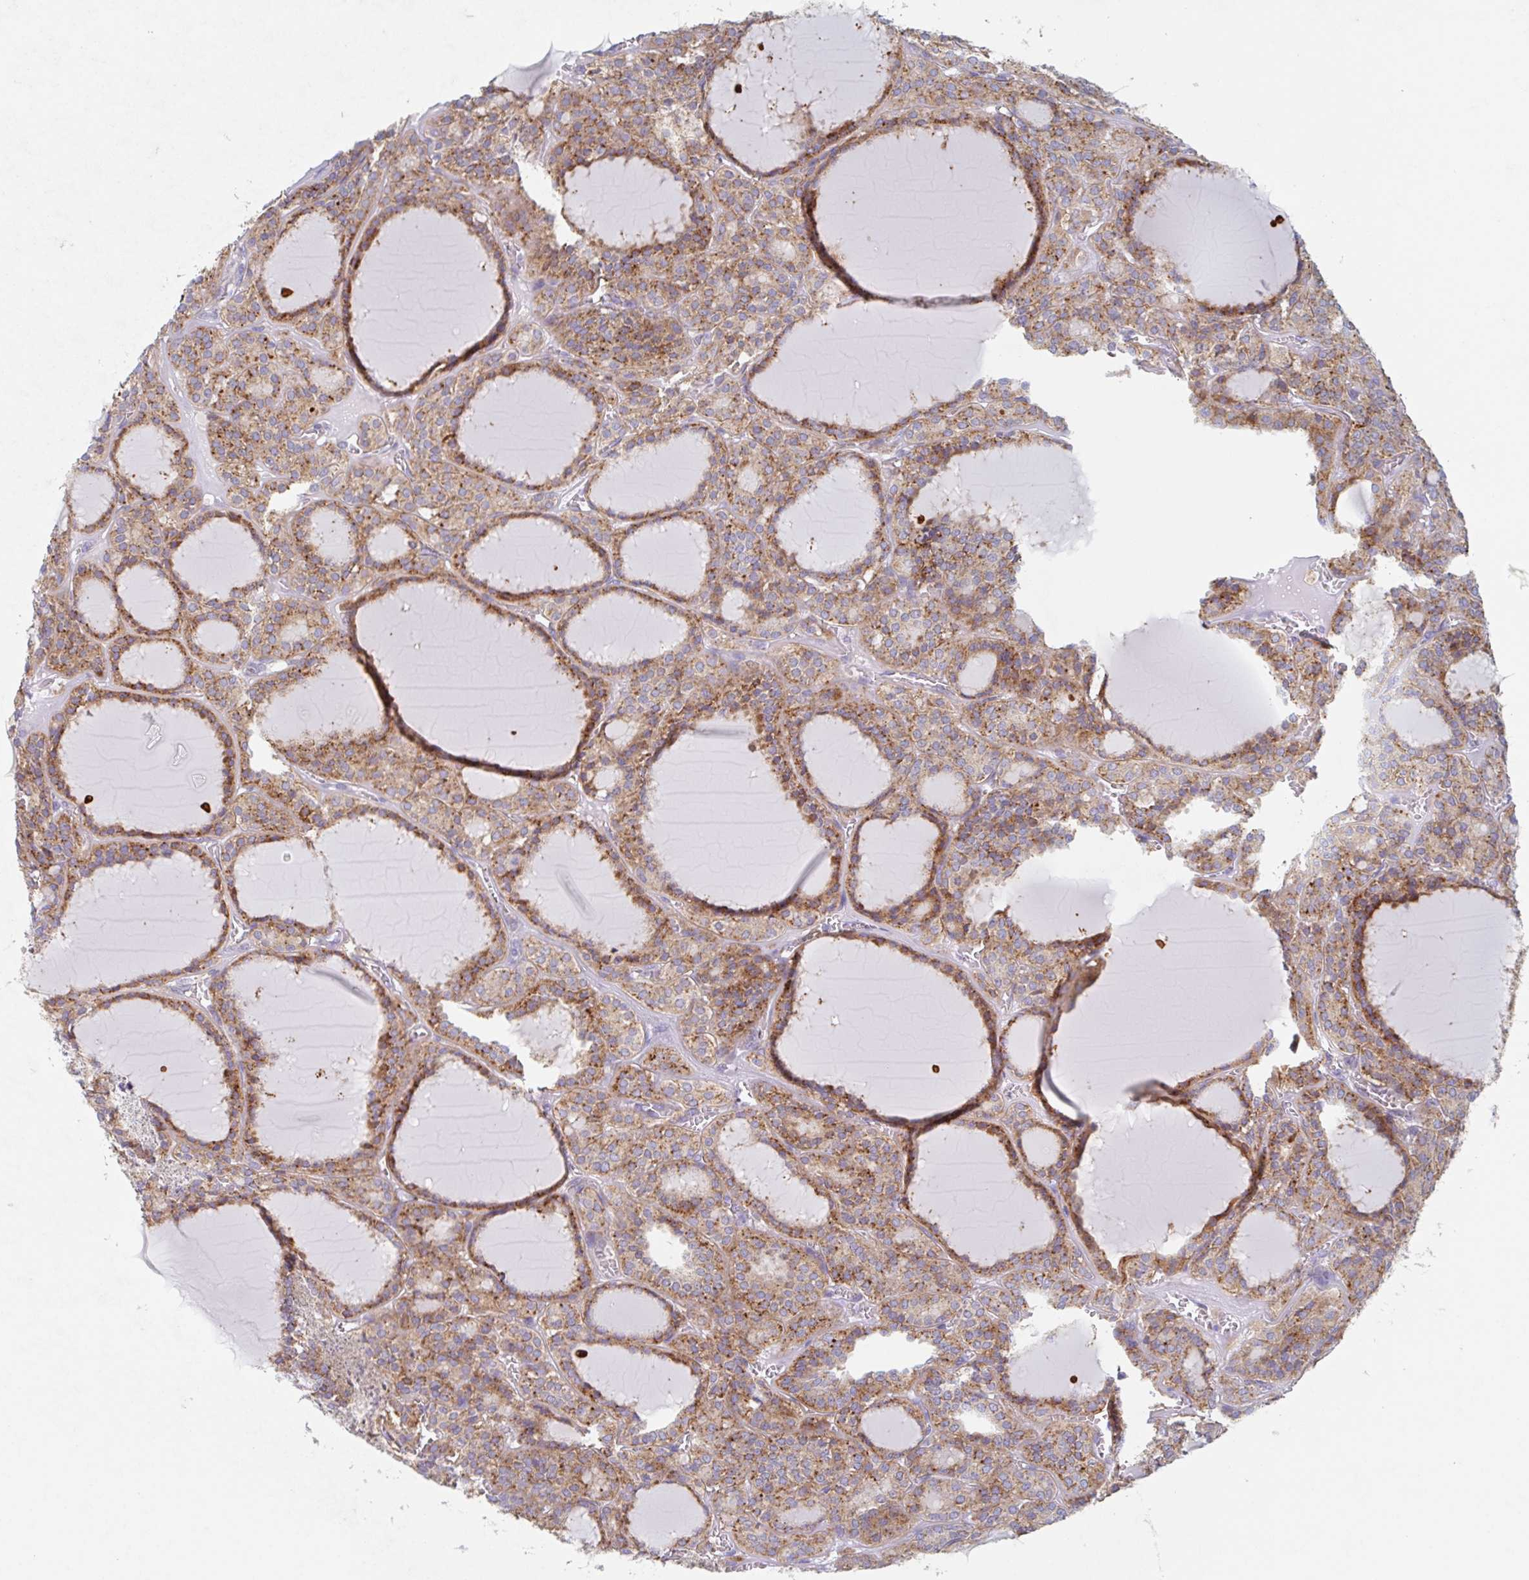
{"staining": {"intensity": "moderate", "quantity": ">75%", "location": "cytoplasmic/membranous"}, "tissue": "thyroid cancer", "cell_type": "Tumor cells", "image_type": "cancer", "snomed": [{"axis": "morphology", "description": "Follicular adenoma carcinoma, NOS"}, {"axis": "topography", "description": "Thyroid gland"}], "caption": "The image shows a brown stain indicating the presence of a protein in the cytoplasmic/membranous of tumor cells in thyroid follicular adenoma carcinoma. (DAB (3,3'-diaminobenzidine) IHC with brightfield microscopy, high magnification).", "gene": "MANBA", "patient": {"sex": "female", "age": 63}}